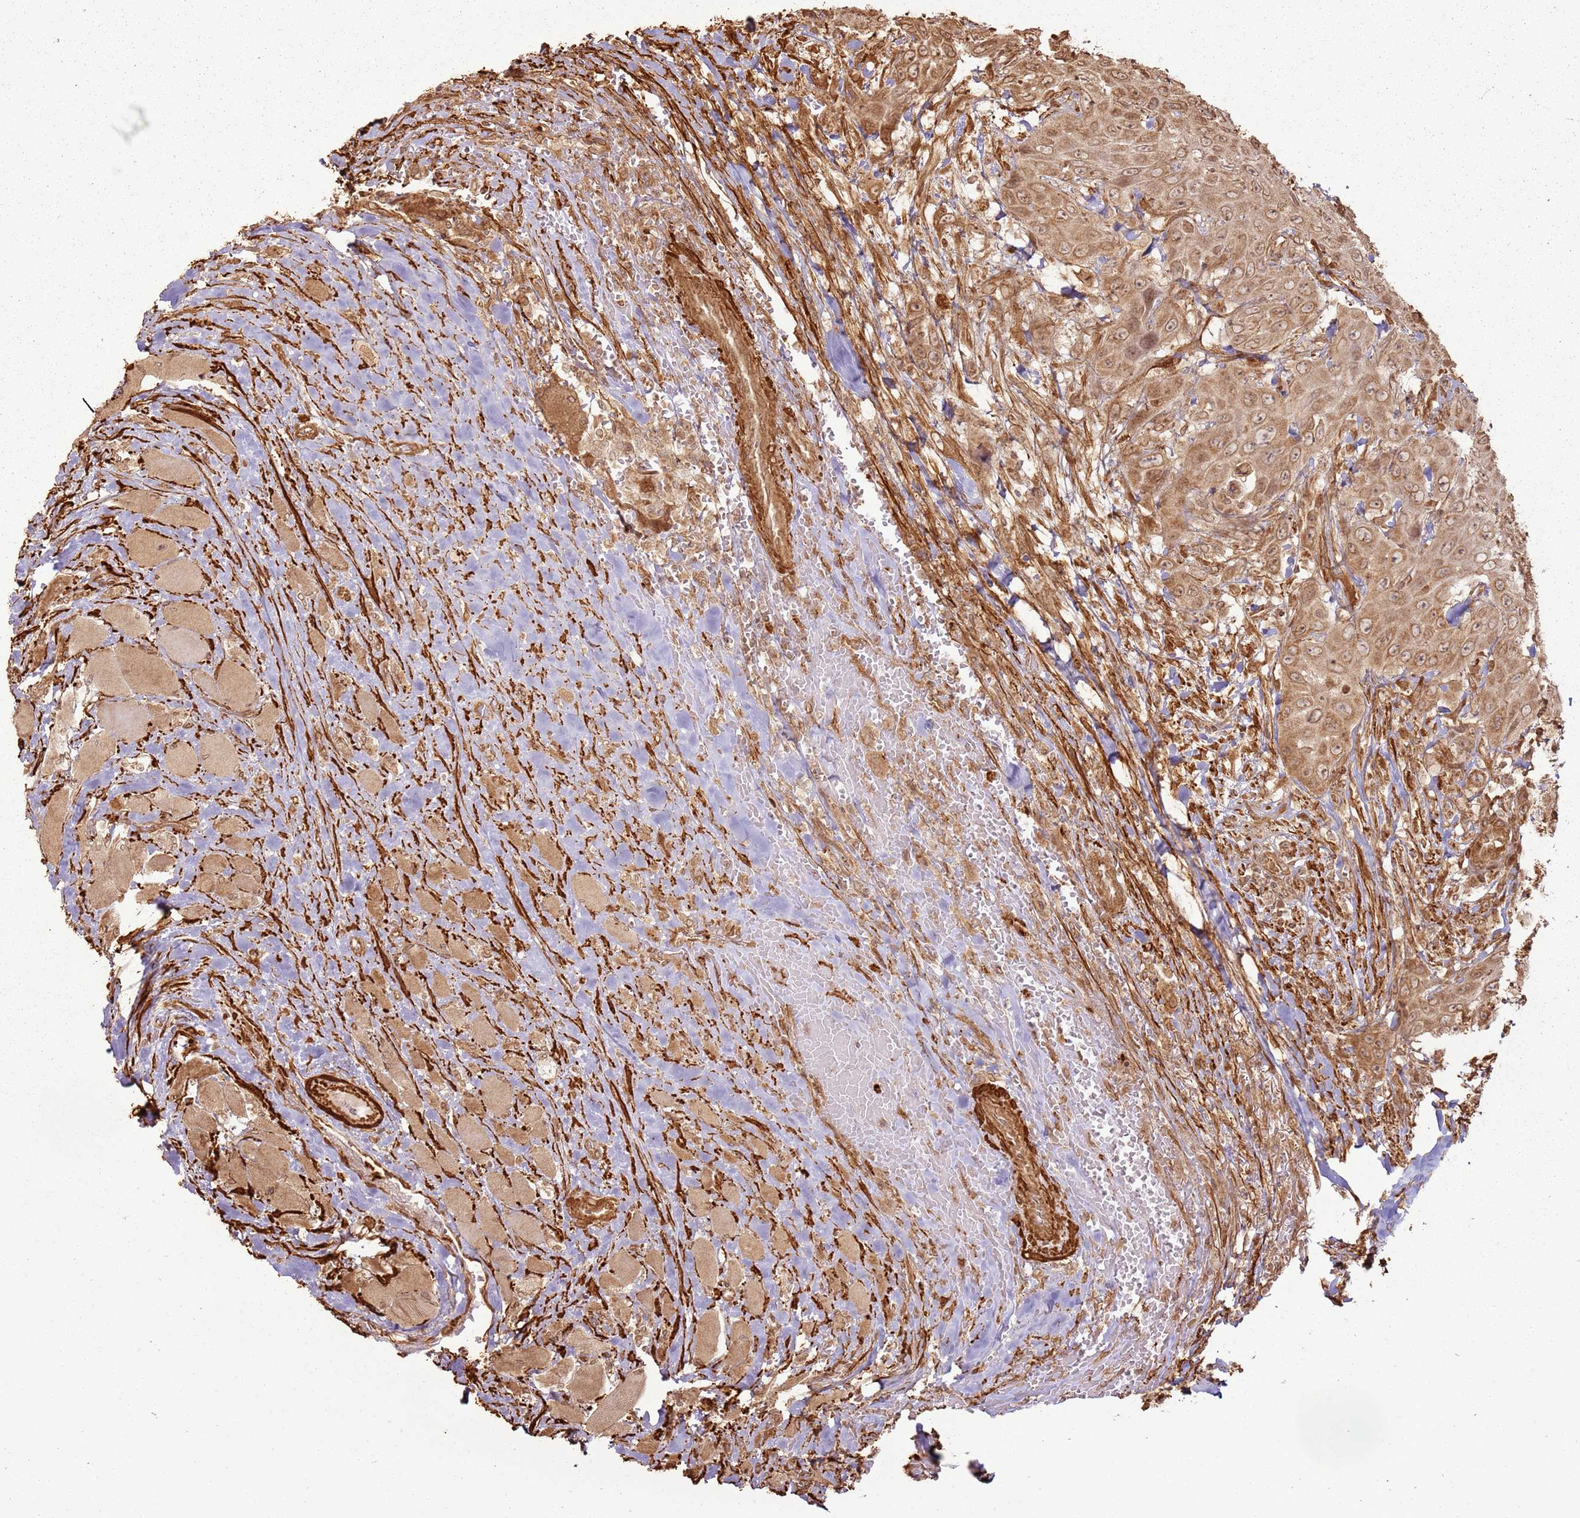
{"staining": {"intensity": "moderate", "quantity": ">75%", "location": "cytoplasmic/membranous,nuclear"}, "tissue": "head and neck cancer", "cell_type": "Tumor cells", "image_type": "cancer", "snomed": [{"axis": "morphology", "description": "Squamous cell carcinoma, NOS"}, {"axis": "topography", "description": "Head-Neck"}], "caption": "A brown stain highlights moderate cytoplasmic/membranous and nuclear expression of a protein in squamous cell carcinoma (head and neck) tumor cells. (Brightfield microscopy of DAB IHC at high magnification).", "gene": "DDX59", "patient": {"sex": "male", "age": 81}}